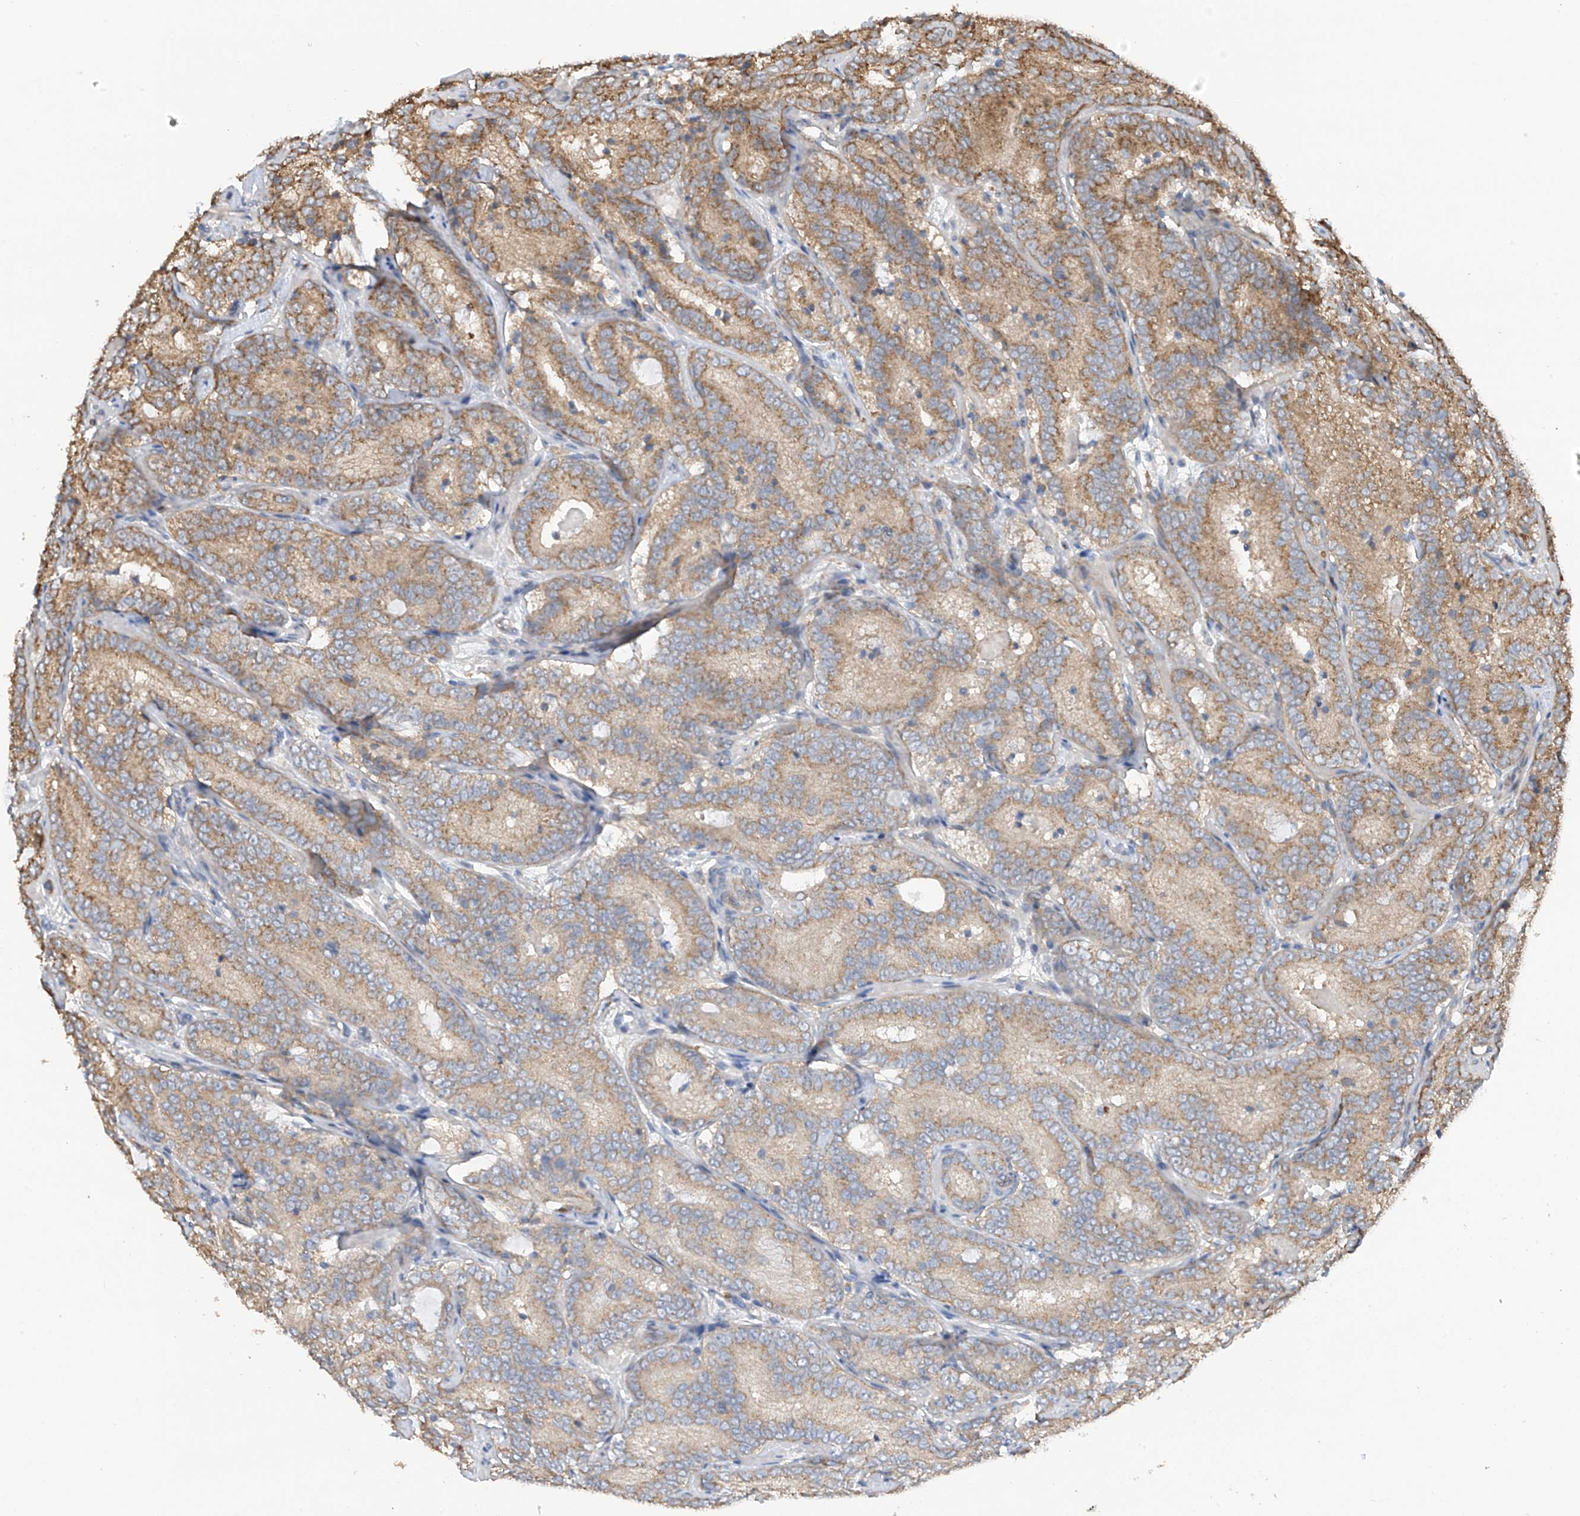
{"staining": {"intensity": "moderate", "quantity": "25%-75%", "location": "cytoplasmic/membranous"}, "tissue": "prostate cancer", "cell_type": "Tumor cells", "image_type": "cancer", "snomed": [{"axis": "morphology", "description": "Adenocarcinoma, High grade"}, {"axis": "topography", "description": "Prostate"}], "caption": "This is a histology image of immunohistochemistry staining of prostate cancer (high-grade adenocarcinoma), which shows moderate expression in the cytoplasmic/membranous of tumor cells.", "gene": "ZNF189", "patient": {"sex": "male", "age": 57}}